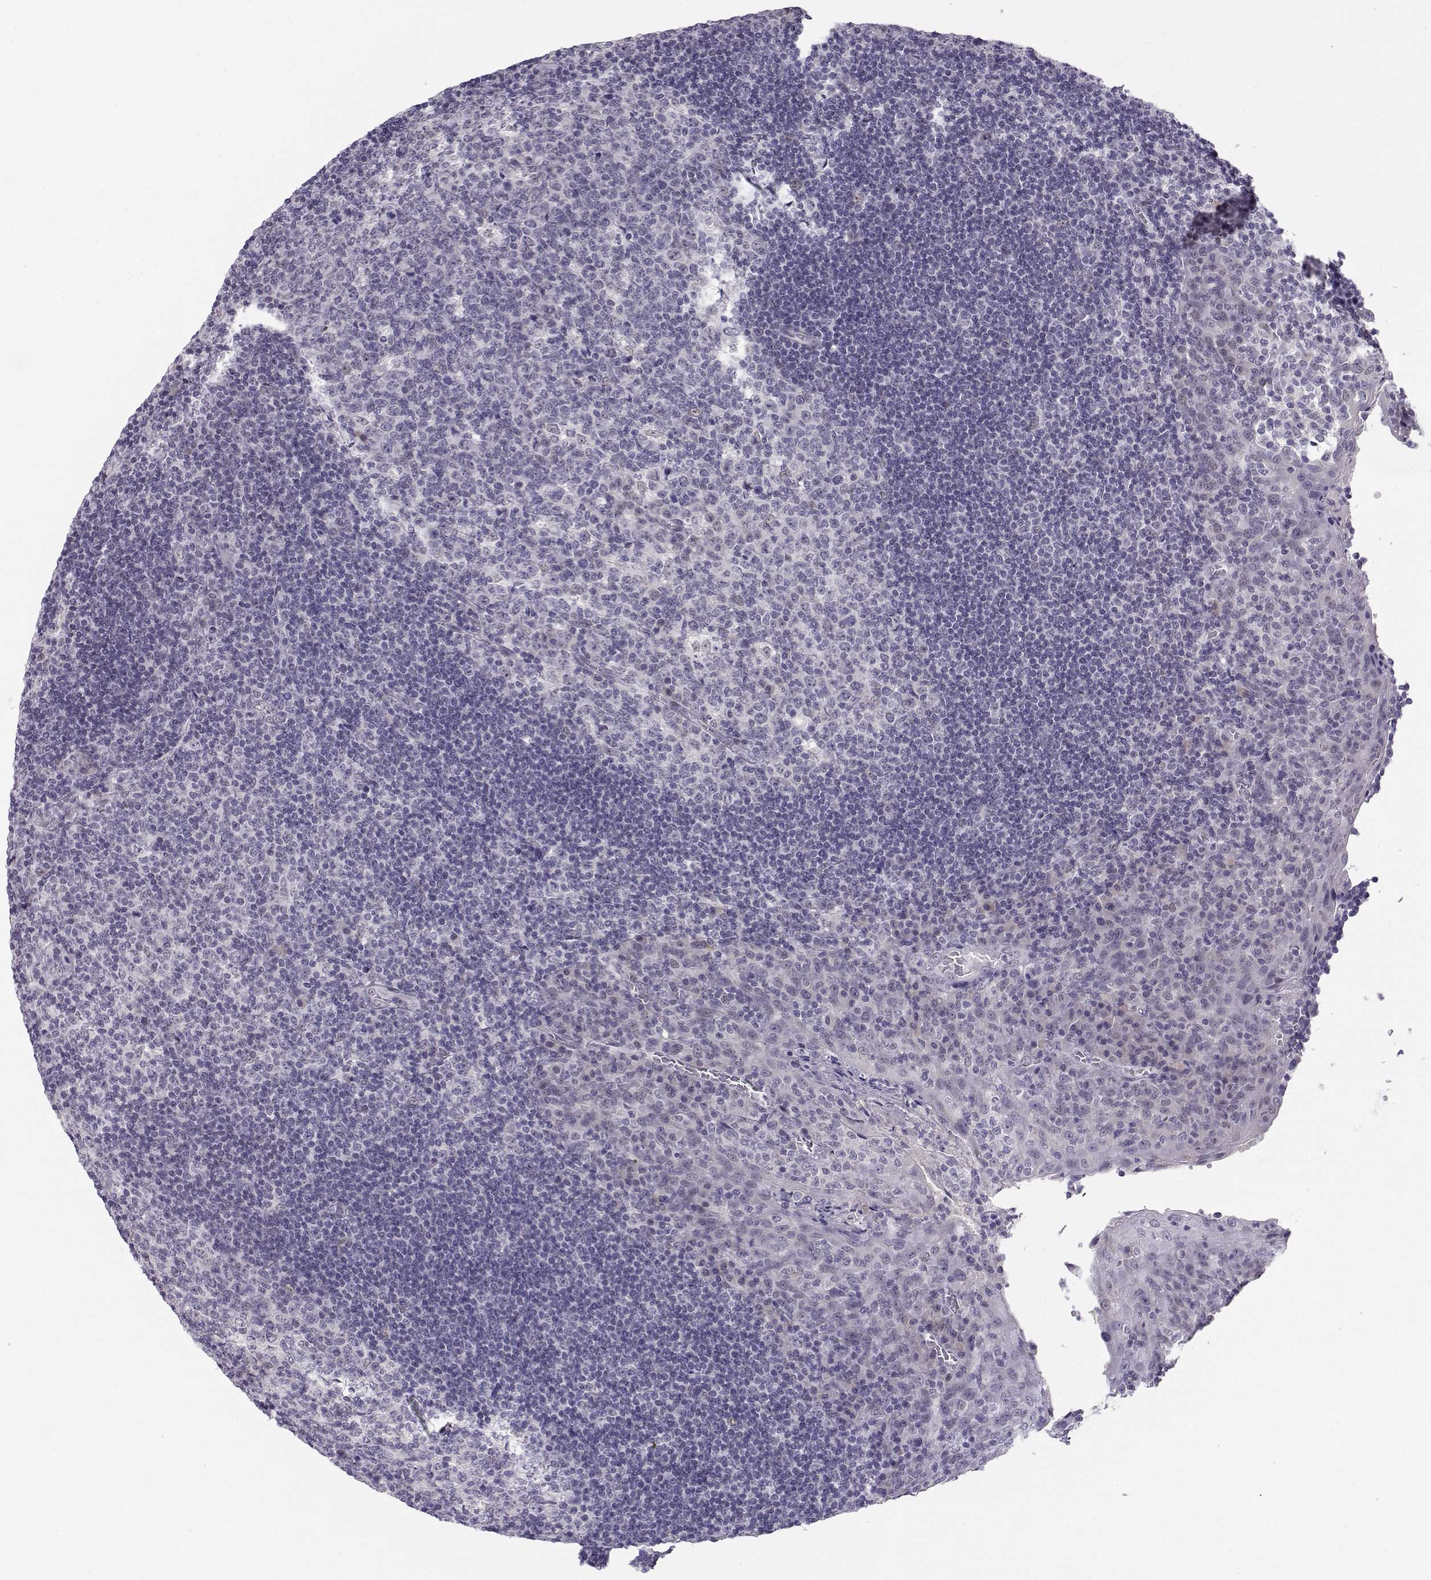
{"staining": {"intensity": "negative", "quantity": "none", "location": "none"}, "tissue": "tonsil", "cell_type": "Germinal center cells", "image_type": "normal", "snomed": [{"axis": "morphology", "description": "Normal tissue, NOS"}, {"axis": "topography", "description": "Tonsil"}], "caption": "This image is of unremarkable tonsil stained with immunohistochemistry (IHC) to label a protein in brown with the nuclei are counter-stained blue. There is no staining in germinal center cells.", "gene": "C16orf86", "patient": {"sex": "male", "age": 17}}